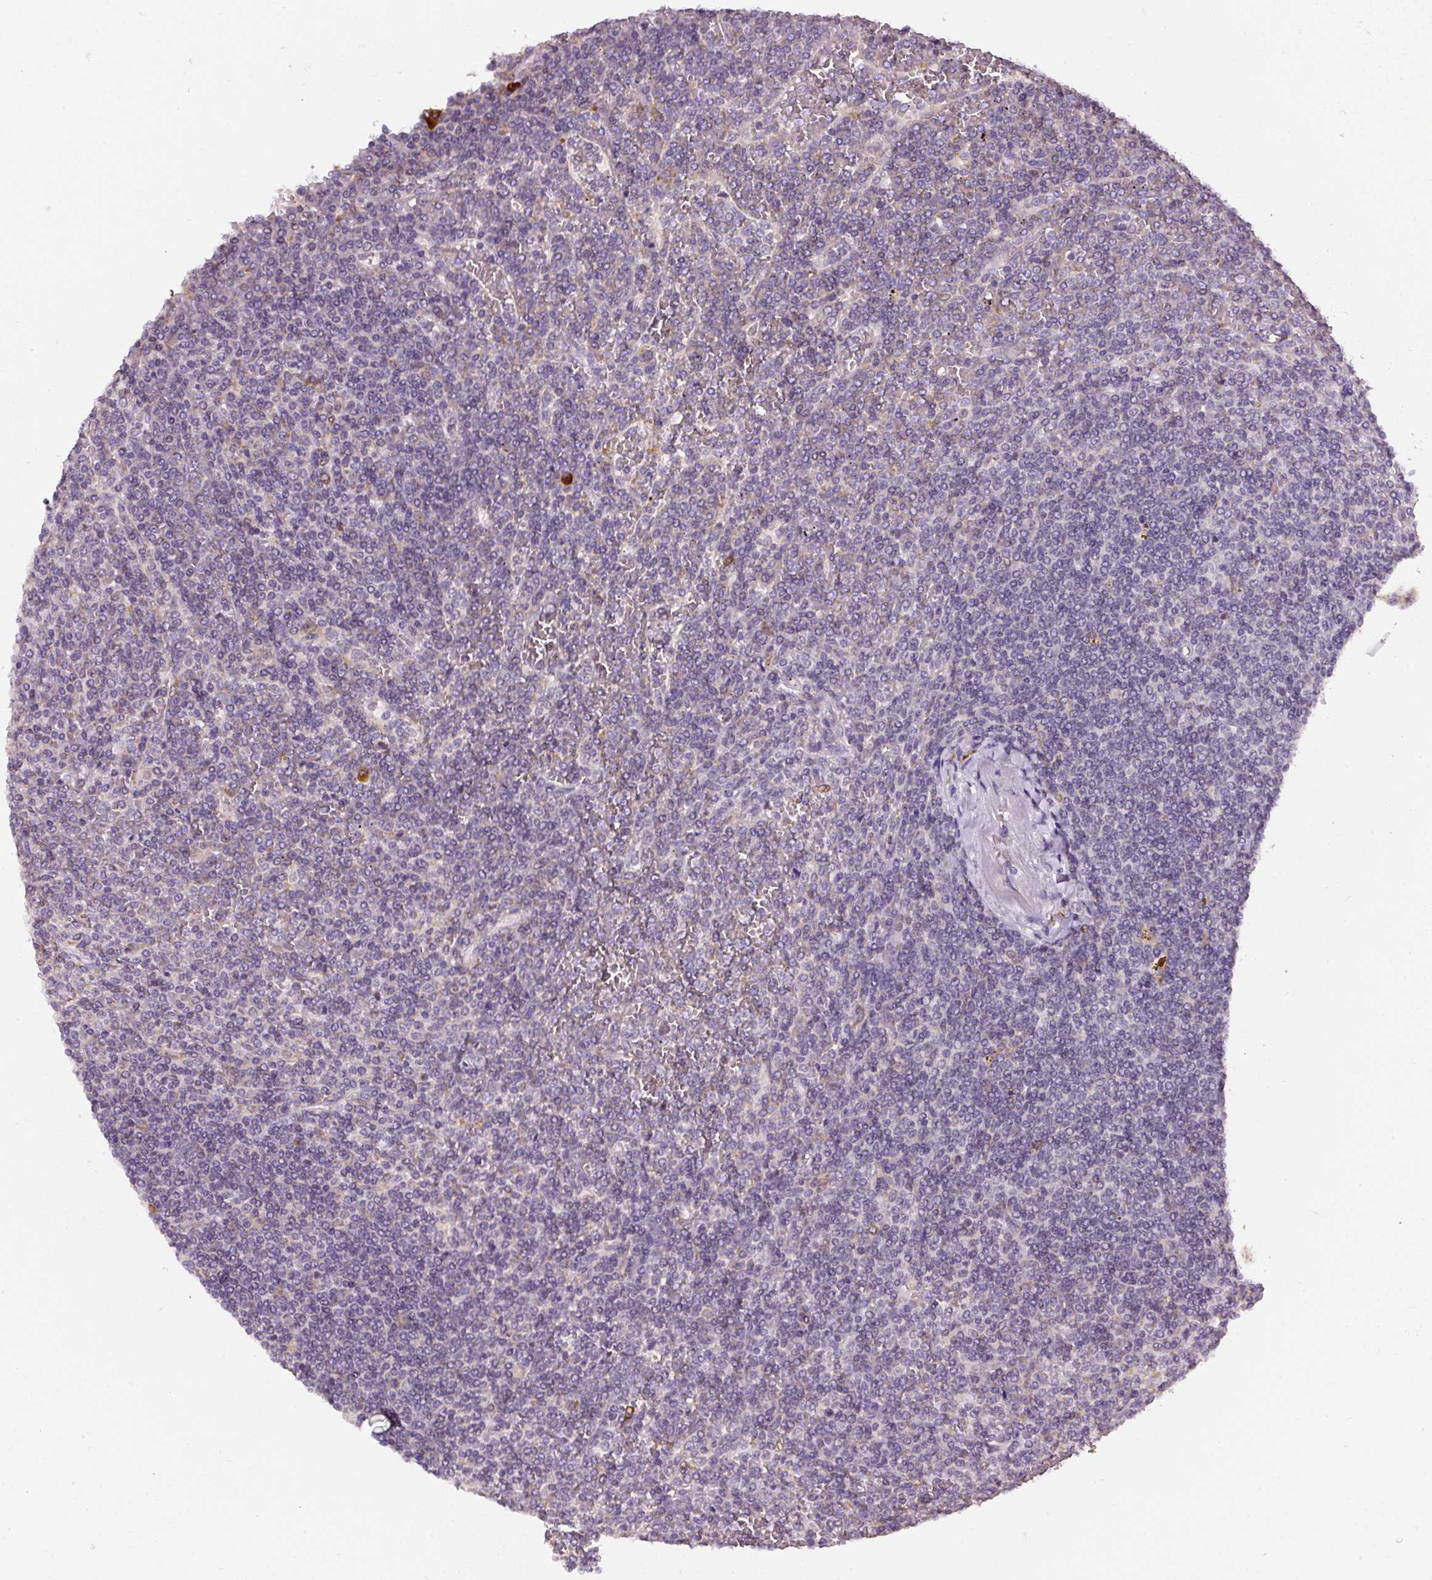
{"staining": {"intensity": "negative", "quantity": "none", "location": "none"}, "tissue": "lymphoma", "cell_type": "Tumor cells", "image_type": "cancer", "snomed": [{"axis": "morphology", "description": "Malignant lymphoma, non-Hodgkin's type, Low grade"}, {"axis": "topography", "description": "Spleen"}], "caption": "High power microscopy micrograph of an immunohistochemistry micrograph of low-grade malignant lymphoma, non-Hodgkin's type, revealing no significant staining in tumor cells.", "gene": "DDOST", "patient": {"sex": "female", "age": 19}}